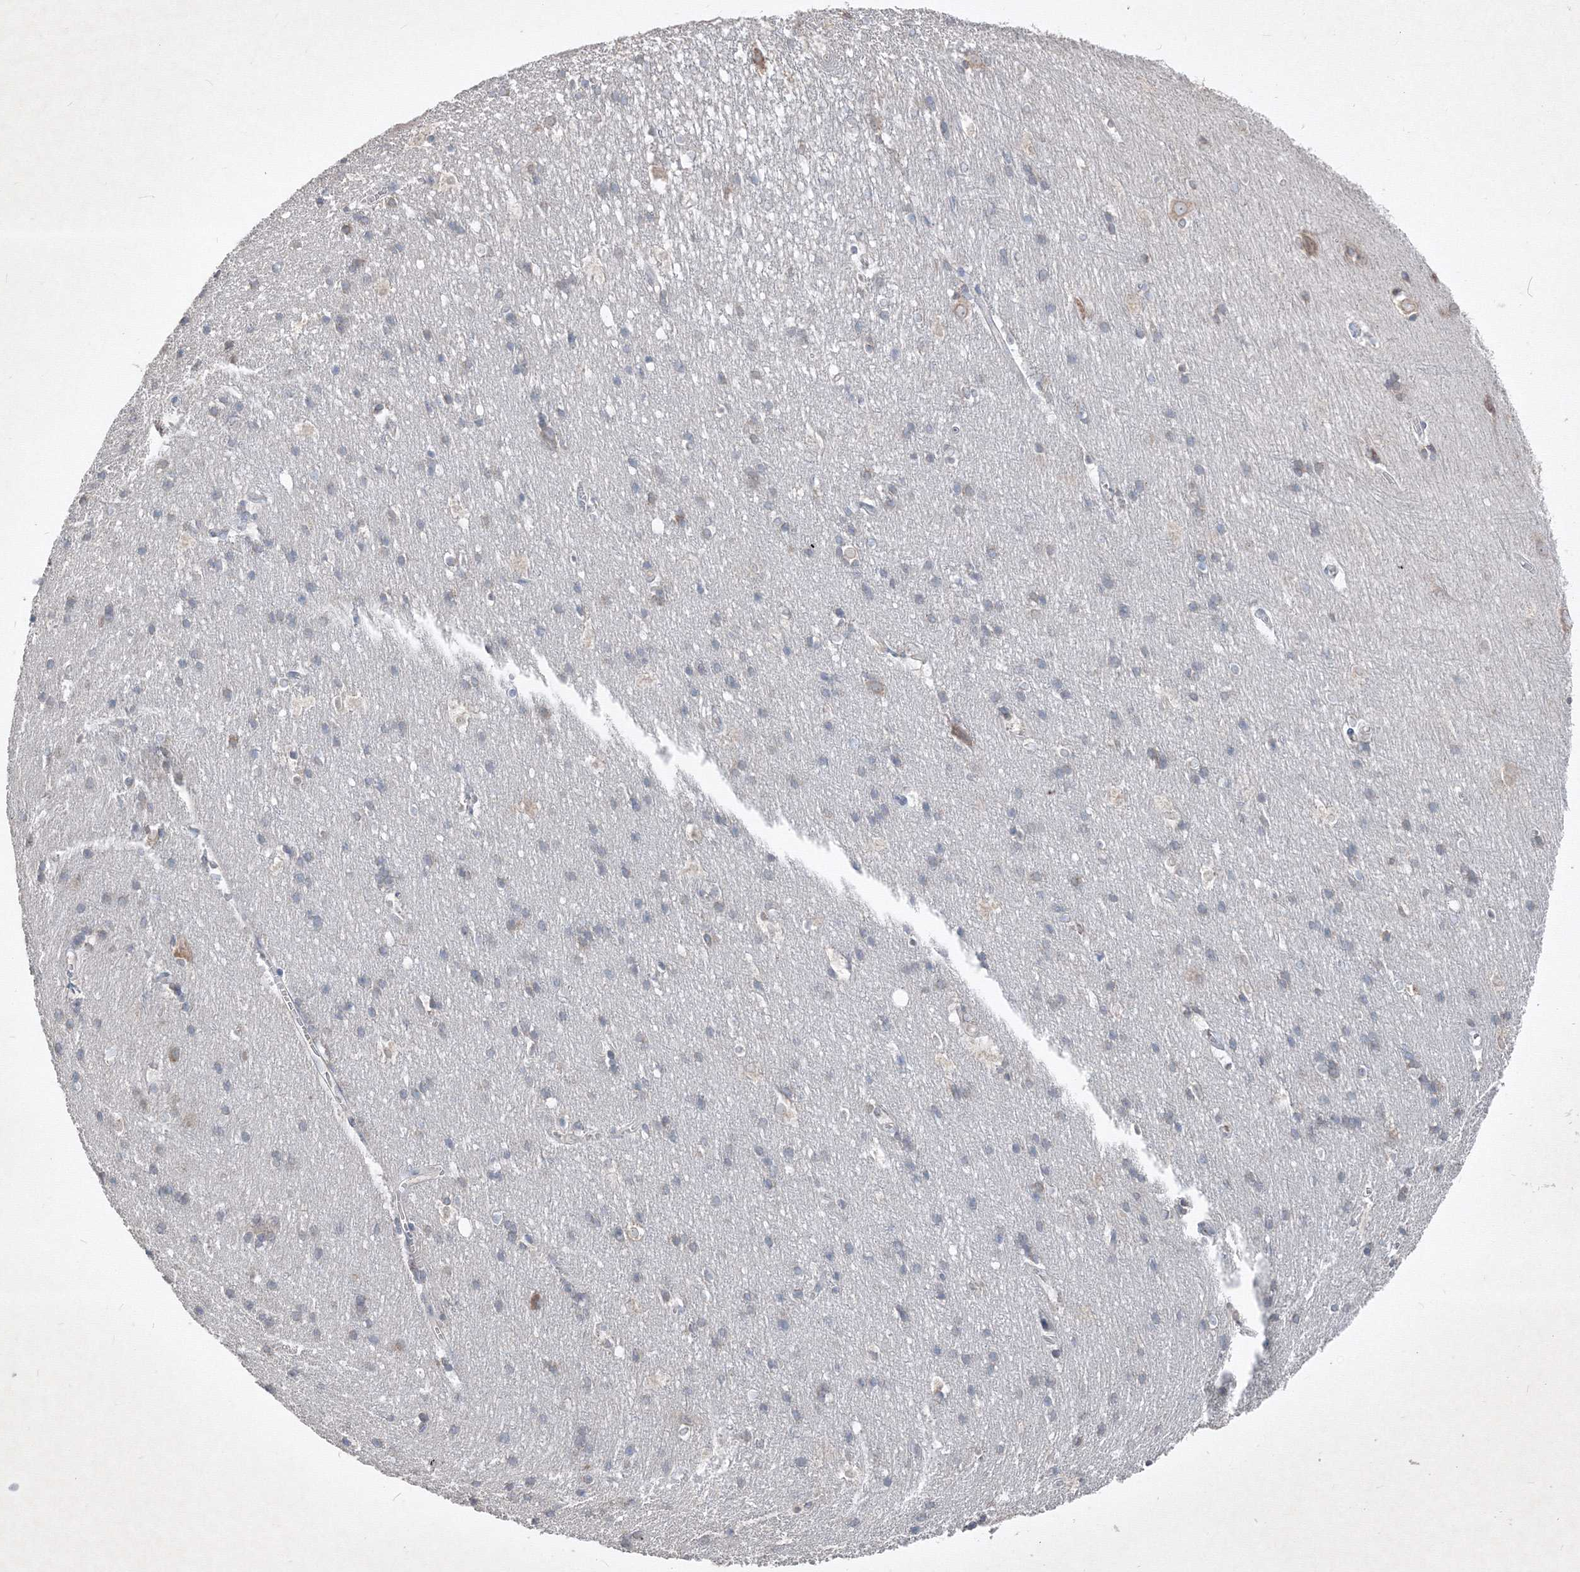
{"staining": {"intensity": "weak", "quantity": "25%-75%", "location": "cytoplasmic/membranous"}, "tissue": "cerebral cortex", "cell_type": "Endothelial cells", "image_type": "normal", "snomed": [{"axis": "morphology", "description": "Normal tissue, NOS"}, {"axis": "topography", "description": "Cerebral cortex"}], "caption": "A high-resolution image shows immunohistochemistry staining of normal cerebral cortex, which displays weak cytoplasmic/membranous expression in about 25%-75% of endothelial cells. The staining was performed using DAB to visualize the protein expression in brown, while the nuclei were stained in blue with hematoxylin (Magnification: 20x).", "gene": "IFNAR1", "patient": {"sex": "male", "age": 54}}